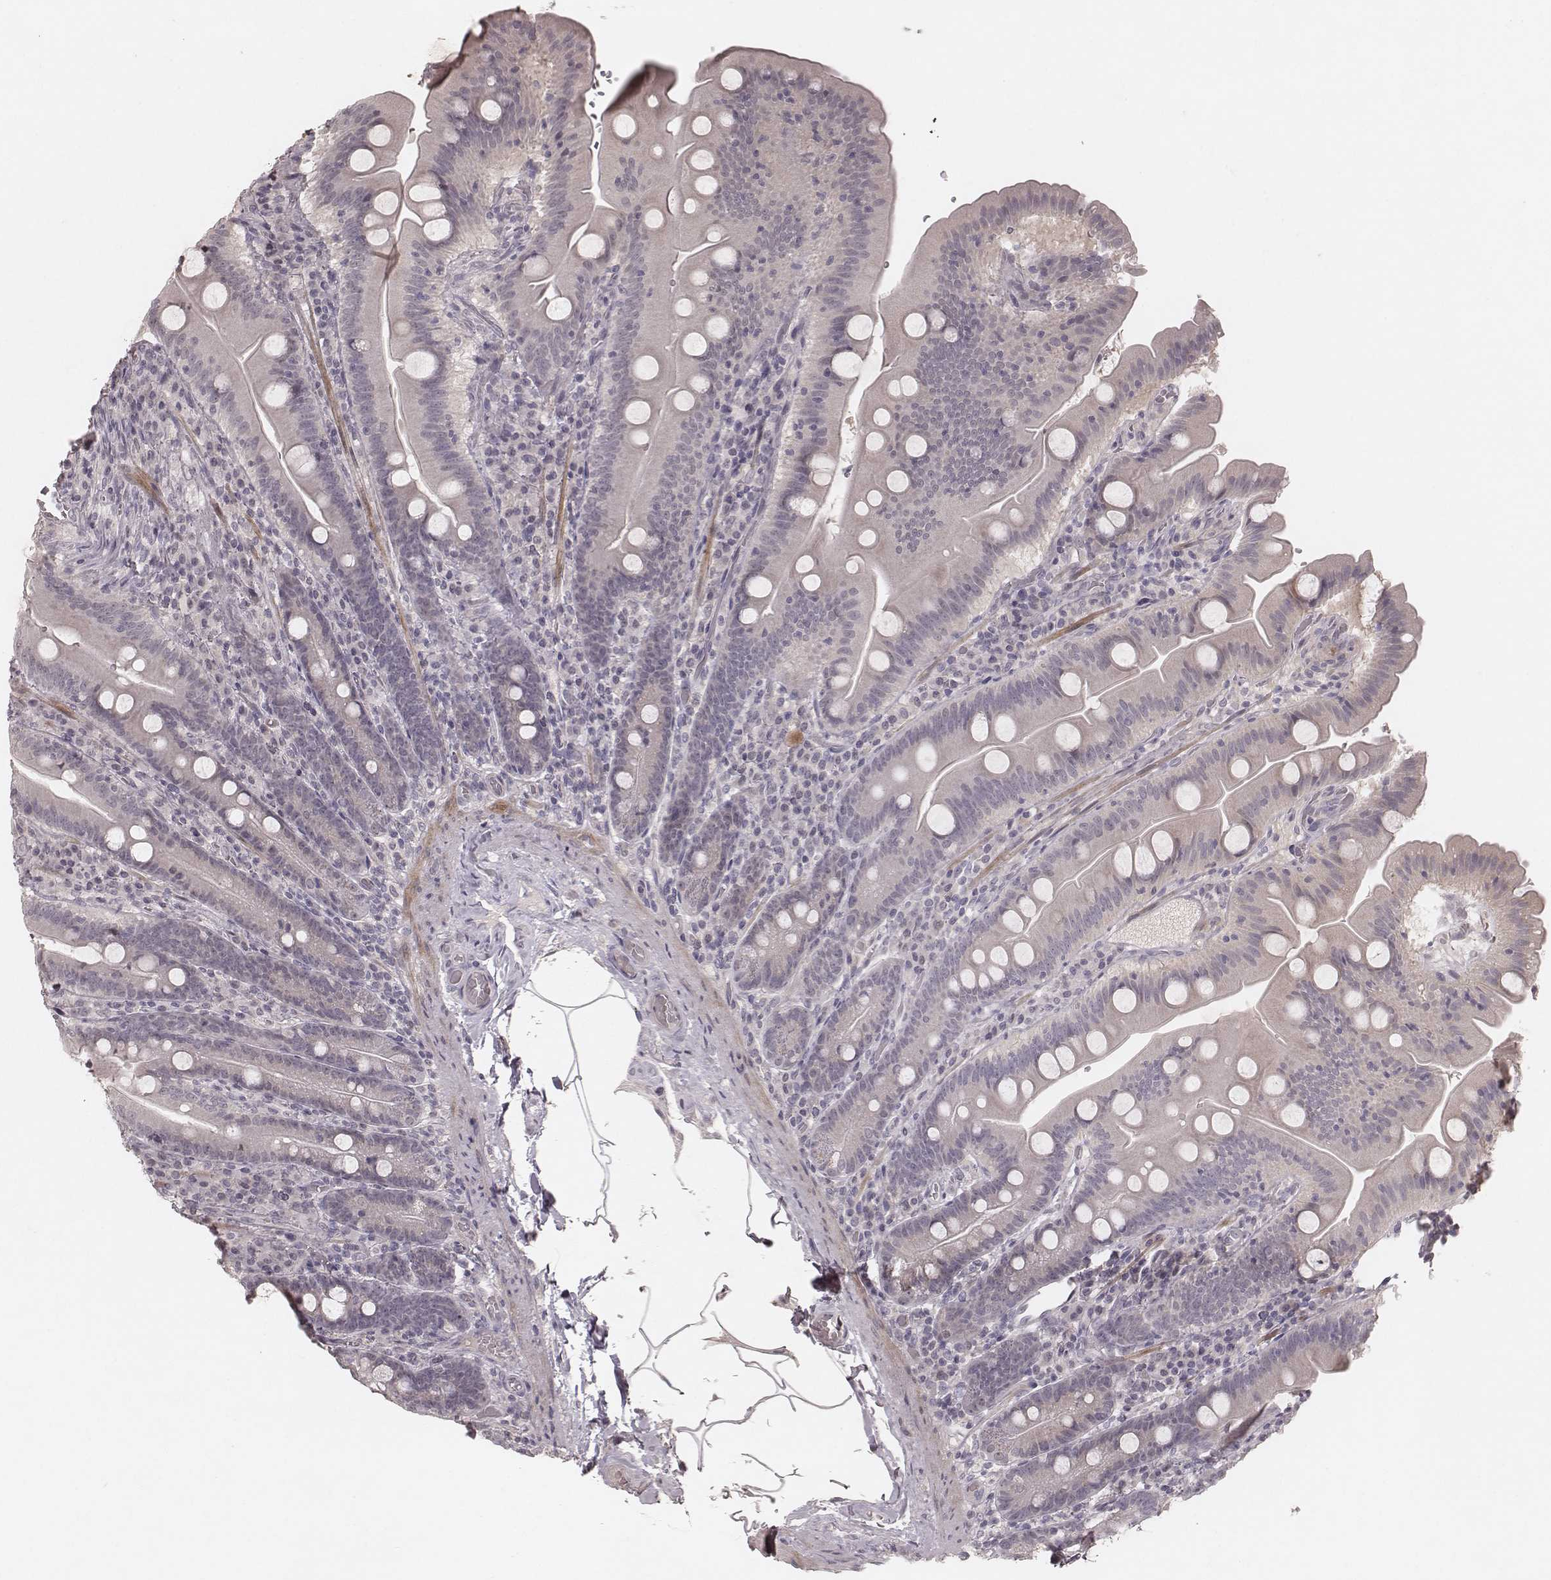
{"staining": {"intensity": "negative", "quantity": "none", "location": "none"}, "tissue": "small intestine", "cell_type": "Glandular cells", "image_type": "normal", "snomed": [{"axis": "morphology", "description": "Normal tissue, NOS"}, {"axis": "topography", "description": "Small intestine"}], "caption": "Normal small intestine was stained to show a protein in brown. There is no significant expression in glandular cells. (DAB immunohistochemistry visualized using brightfield microscopy, high magnification).", "gene": "FAM13B", "patient": {"sex": "male", "age": 37}}